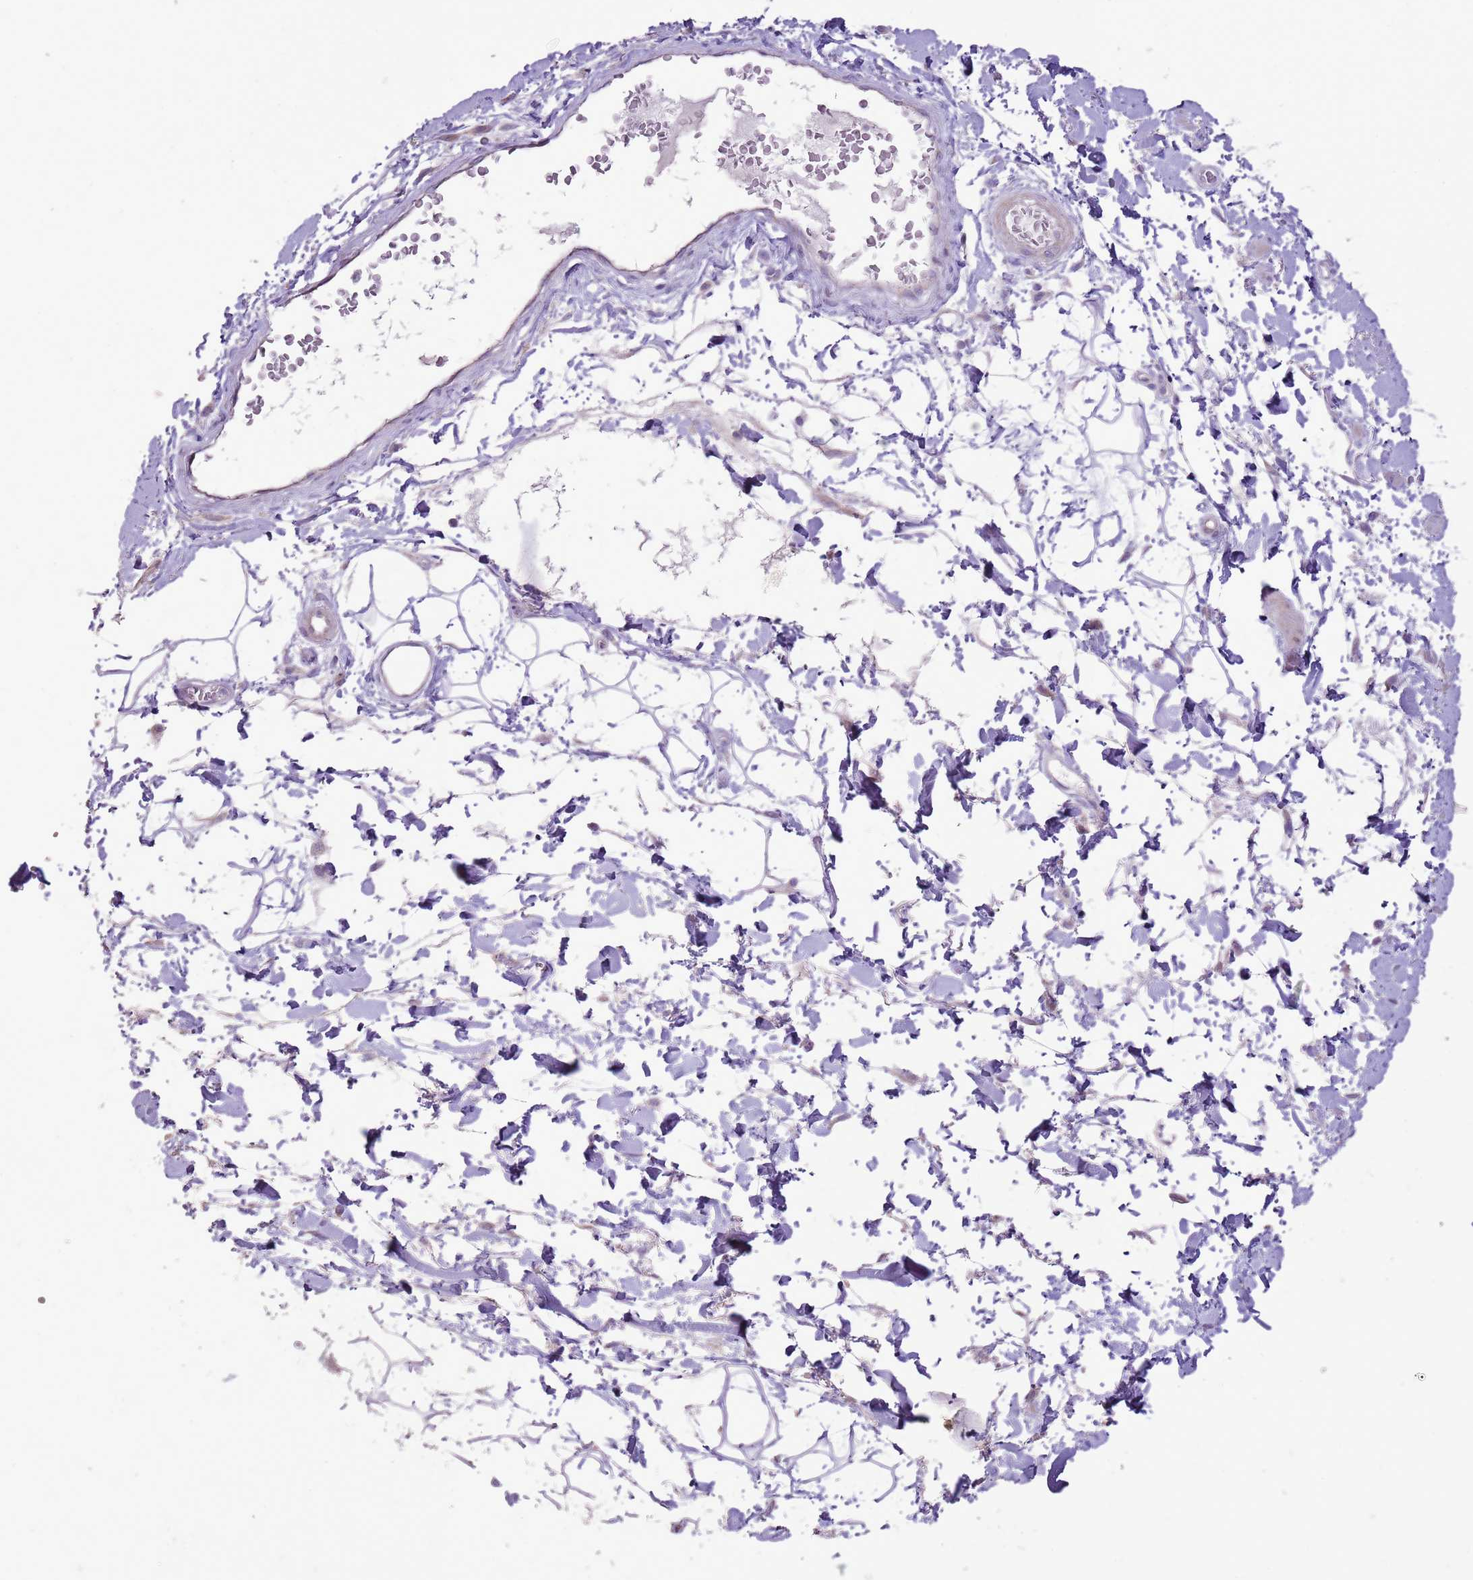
{"staining": {"intensity": "negative", "quantity": "none", "location": "none"}, "tissue": "adipose tissue", "cell_type": "Adipocytes", "image_type": "normal", "snomed": [{"axis": "morphology", "description": "Normal tissue, NOS"}, {"axis": "morphology", "description": "Adenocarcinoma, NOS"}, {"axis": "topography", "description": "Rectum"}, {"axis": "topography", "description": "Vagina"}, {"axis": "topography", "description": "Peripheral nerve tissue"}], "caption": "Micrograph shows no significant protein expression in adipocytes of unremarkable adipose tissue. Nuclei are stained in blue.", "gene": "GMNN", "patient": {"sex": "female", "age": 71}}